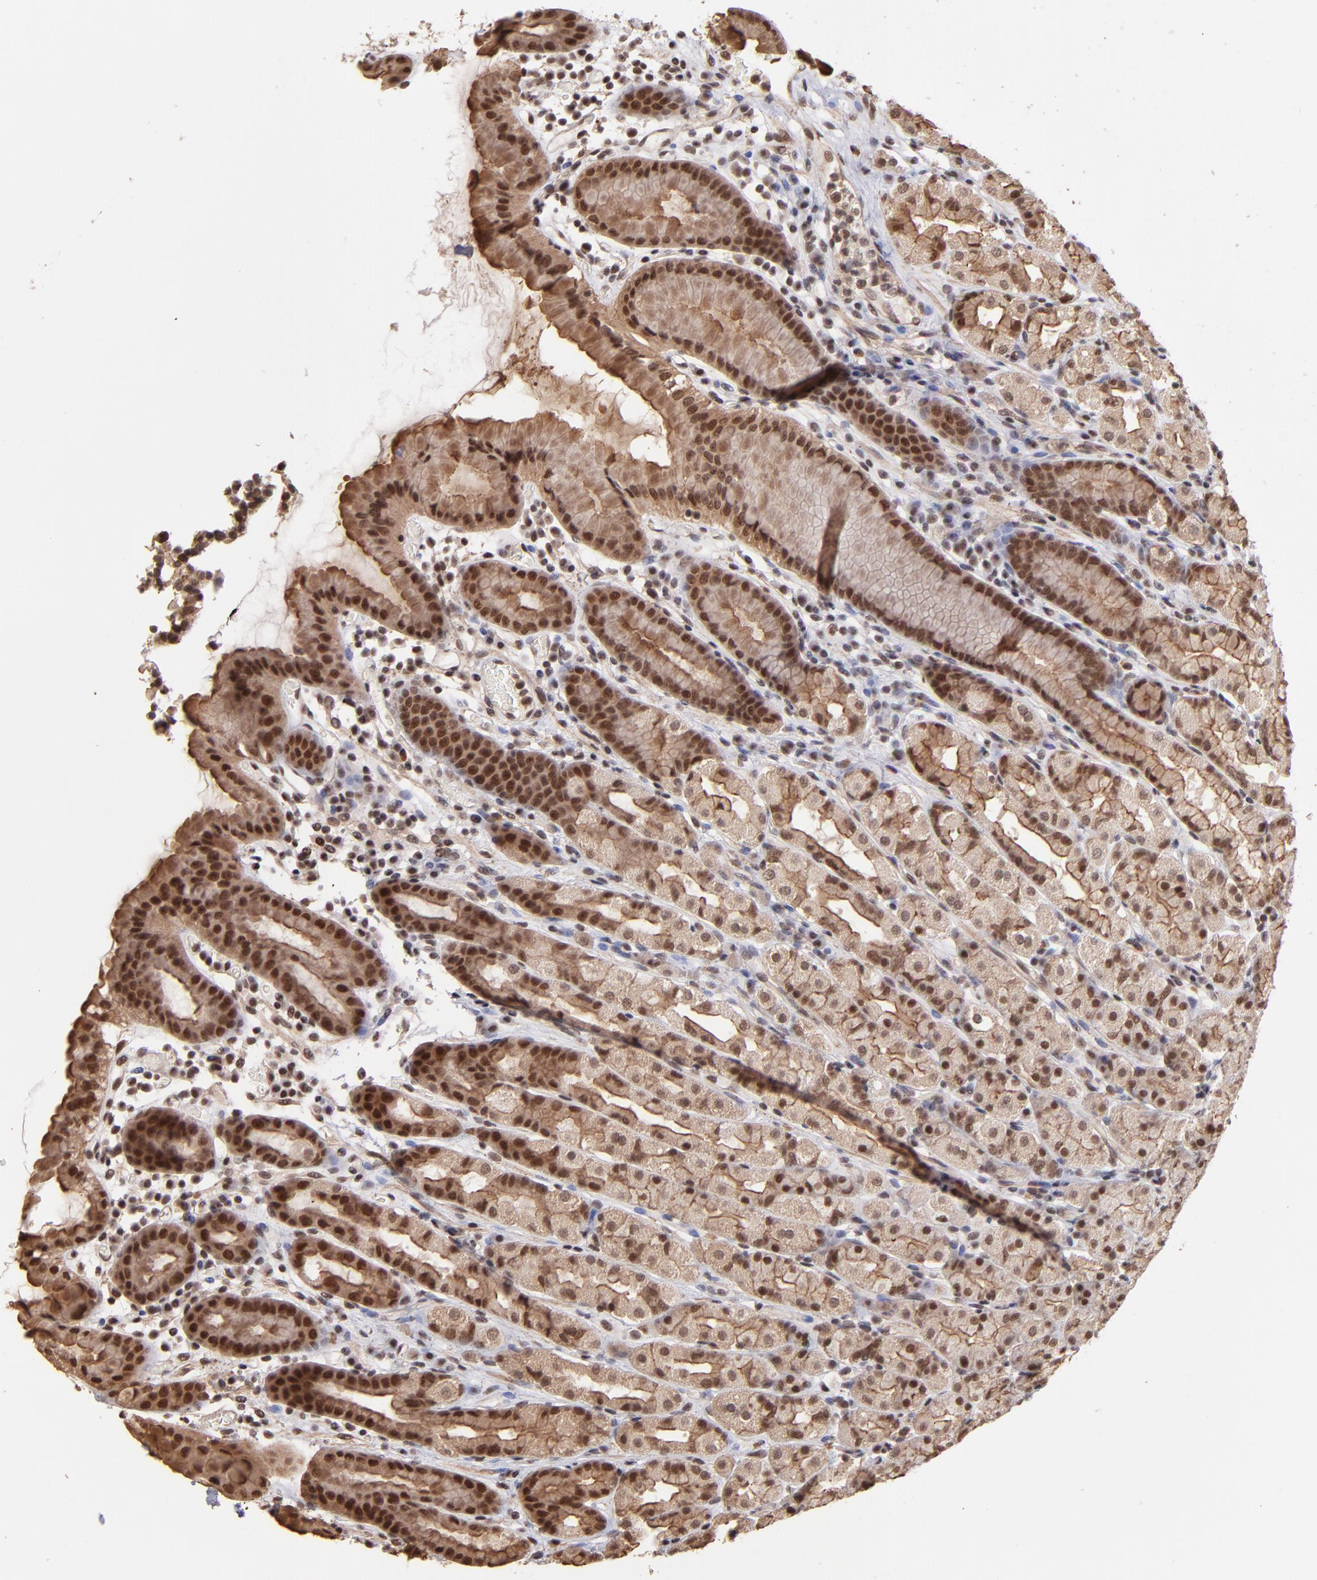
{"staining": {"intensity": "moderate", "quantity": ">75%", "location": "cytoplasmic/membranous,nuclear"}, "tissue": "stomach", "cell_type": "Glandular cells", "image_type": "normal", "snomed": [{"axis": "morphology", "description": "Normal tissue, NOS"}, {"axis": "topography", "description": "Stomach, upper"}], "caption": "High-power microscopy captured an immunohistochemistry histopathology image of normal stomach, revealing moderate cytoplasmic/membranous,nuclear staining in approximately >75% of glandular cells. Nuclei are stained in blue.", "gene": "TERF2", "patient": {"sex": "male", "age": 68}}